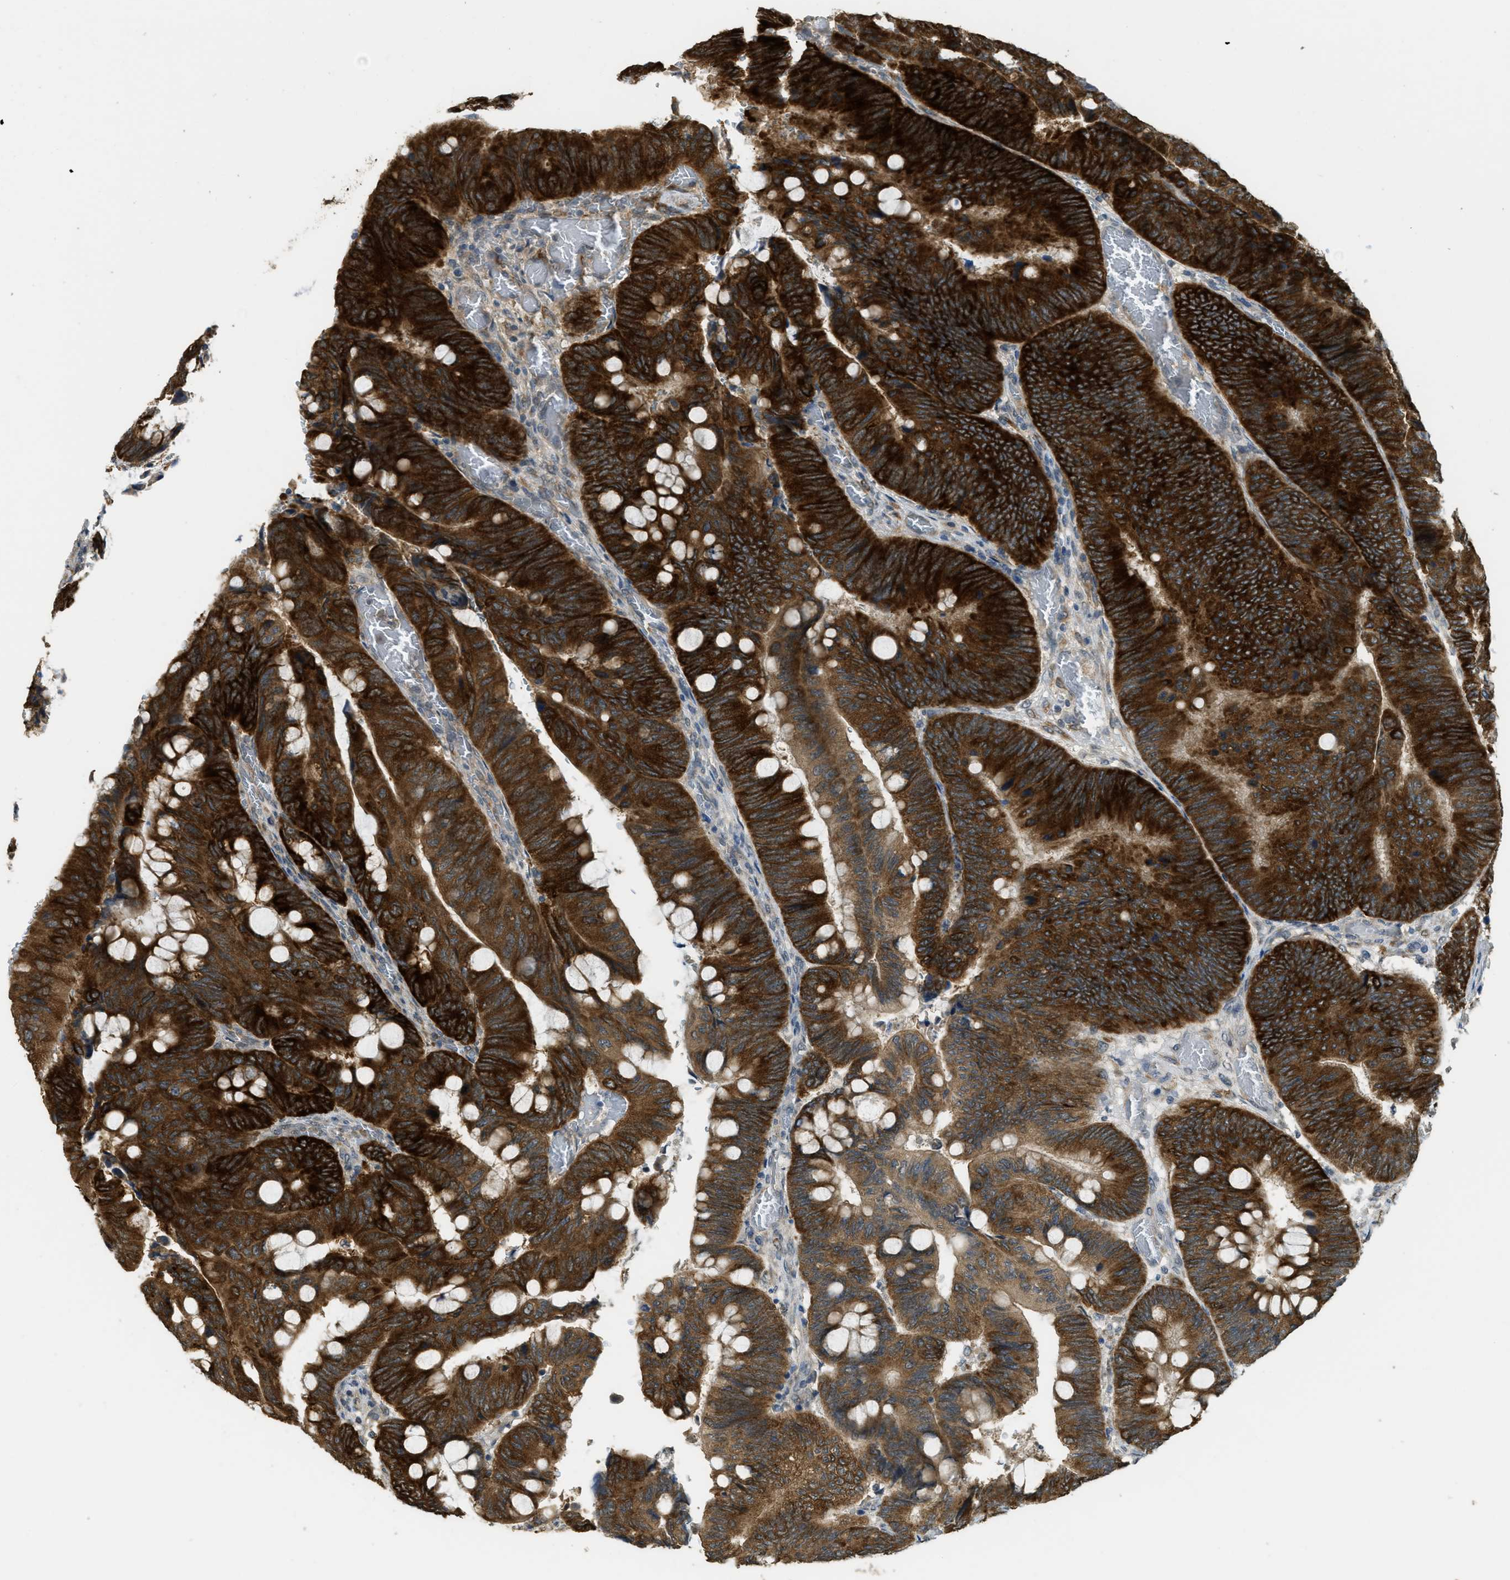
{"staining": {"intensity": "strong", "quantity": ">75%", "location": "cytoplasmic/membranous"}, "tissue": "colorectal cancer", "cell_type": "Tumor cells", "image_type": "cancer", "snomed": [{"axis": "morphology", "description": "Normal tissue, NOS"}, {"axis": "morphology", "description": "Adenocarcinoma, NOS"}, {"axis": "topography", "description": "Rectum"}, {"axis": "topography", "description": "Peripheral nerve tissue"}], "caption": "Immunohistochemical staining of human colorectal cancer (adenocarcinoma) reveals strong cytoplasmic/membranous protein staining in approximately >75% of tumor cells. Ihc stains the protein of interest in brown and the nuclei are stained blue.", "gene": "IGF2BP2", "patient": {"sex": "male", "age": 92}}